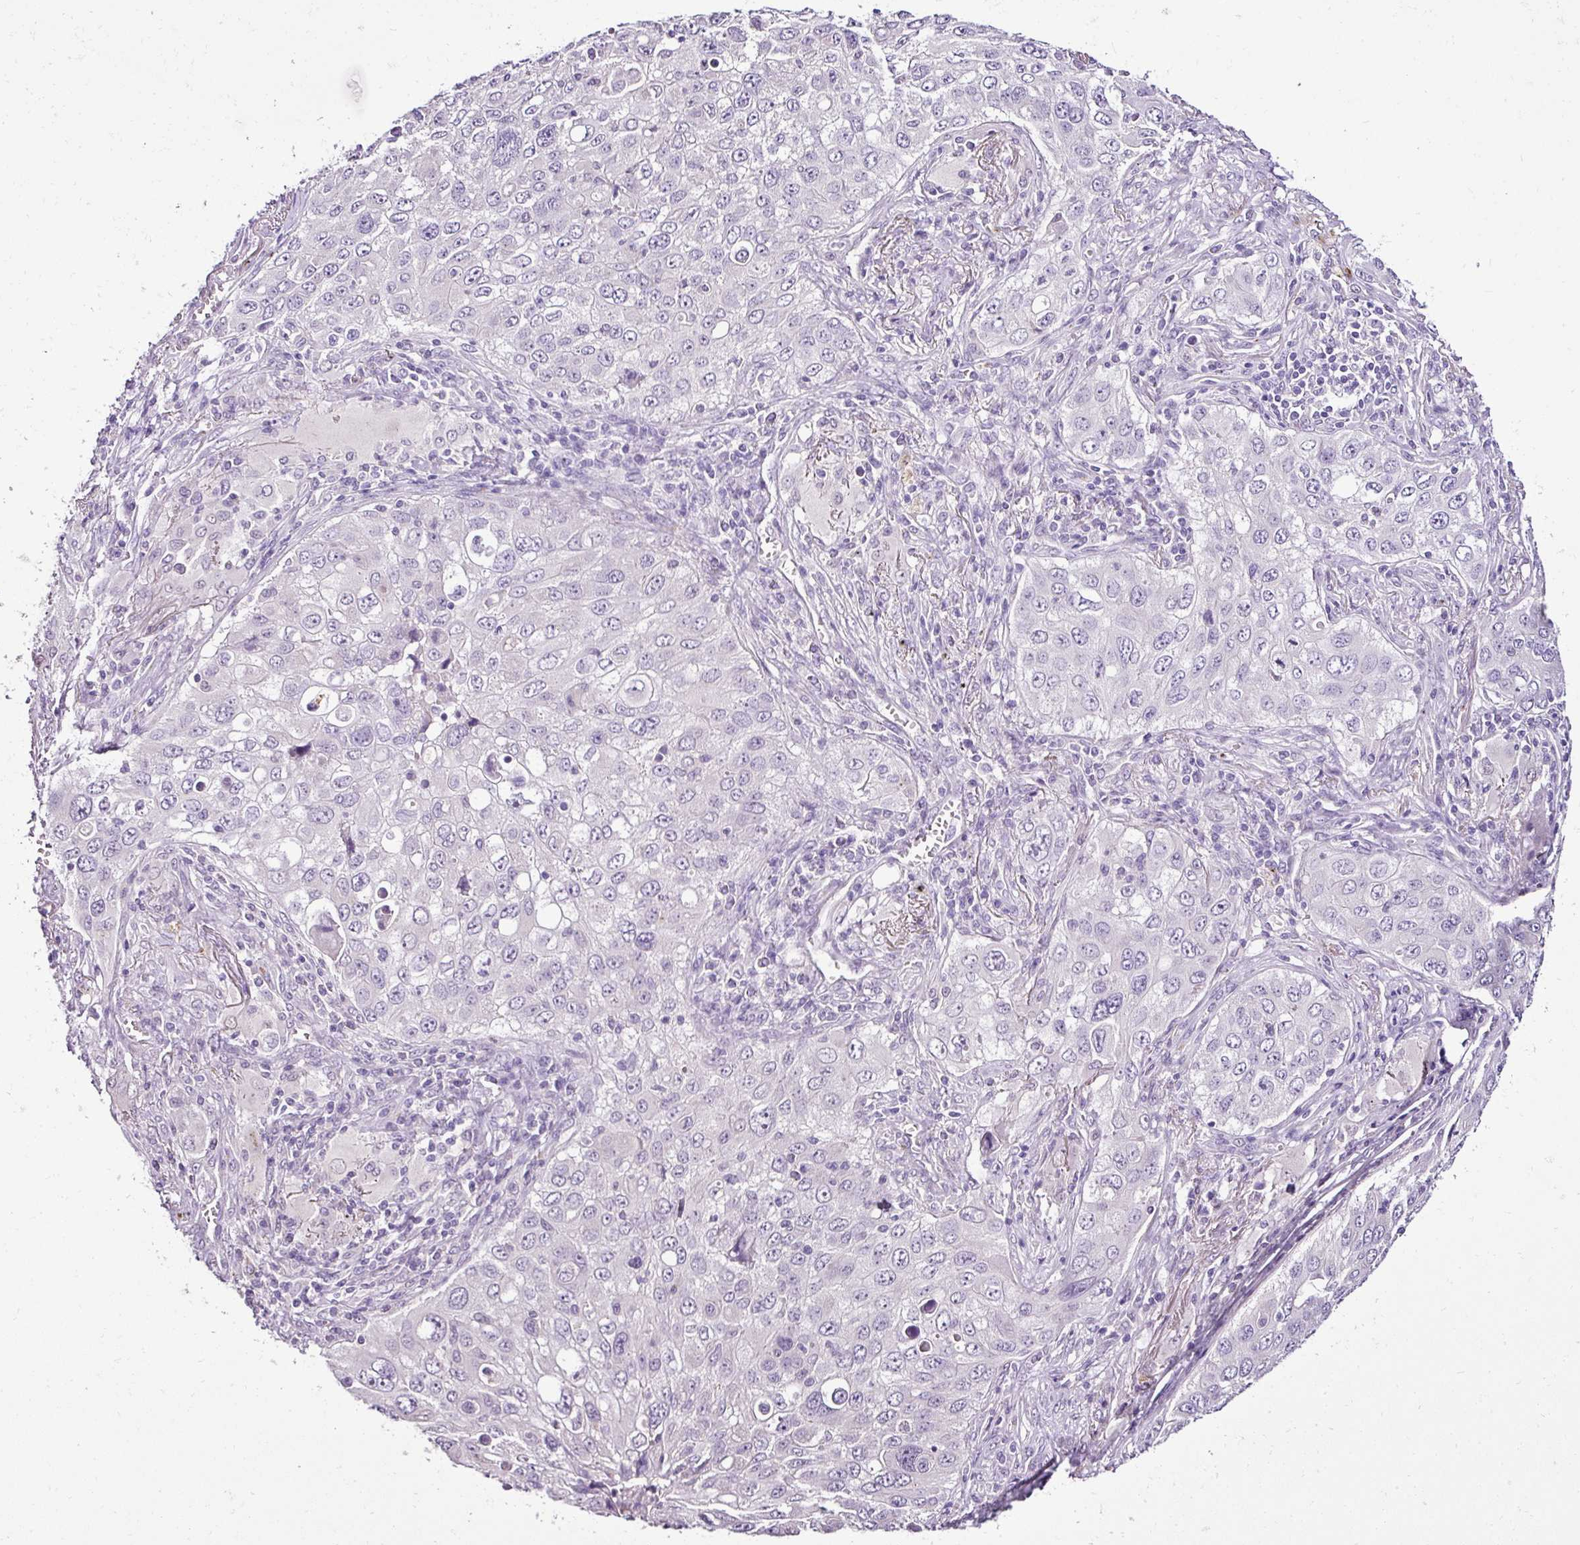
{"staining": {"intensity": "negative", "quantity": "none", "location": "none"}, "tissue": "lung cancer", "cell_type": "Tumor cells", "image_type": "cancer", "snomed": [{"axis": "morphology", "description": "Adenocarcinoma, NOS"}, {"axis": "morphology", "description": "Adenocarcinoma, metastatic, NOS"}, {"axis": "topography", "description": "Lymph node"}, {"axis": "topography", "description": "Lung"}], "caption": "Immunohistochemistry (IHC) photomicrograph of neoplastic tissue: human lung cancer (metastatic adenocarcinoma) stained with DAB (3,3'-diaminobenzidine) shows no significant protein staining in tumor cells.", "gene": "ESR1", "patient": {"sex": "female", "age": 42}}